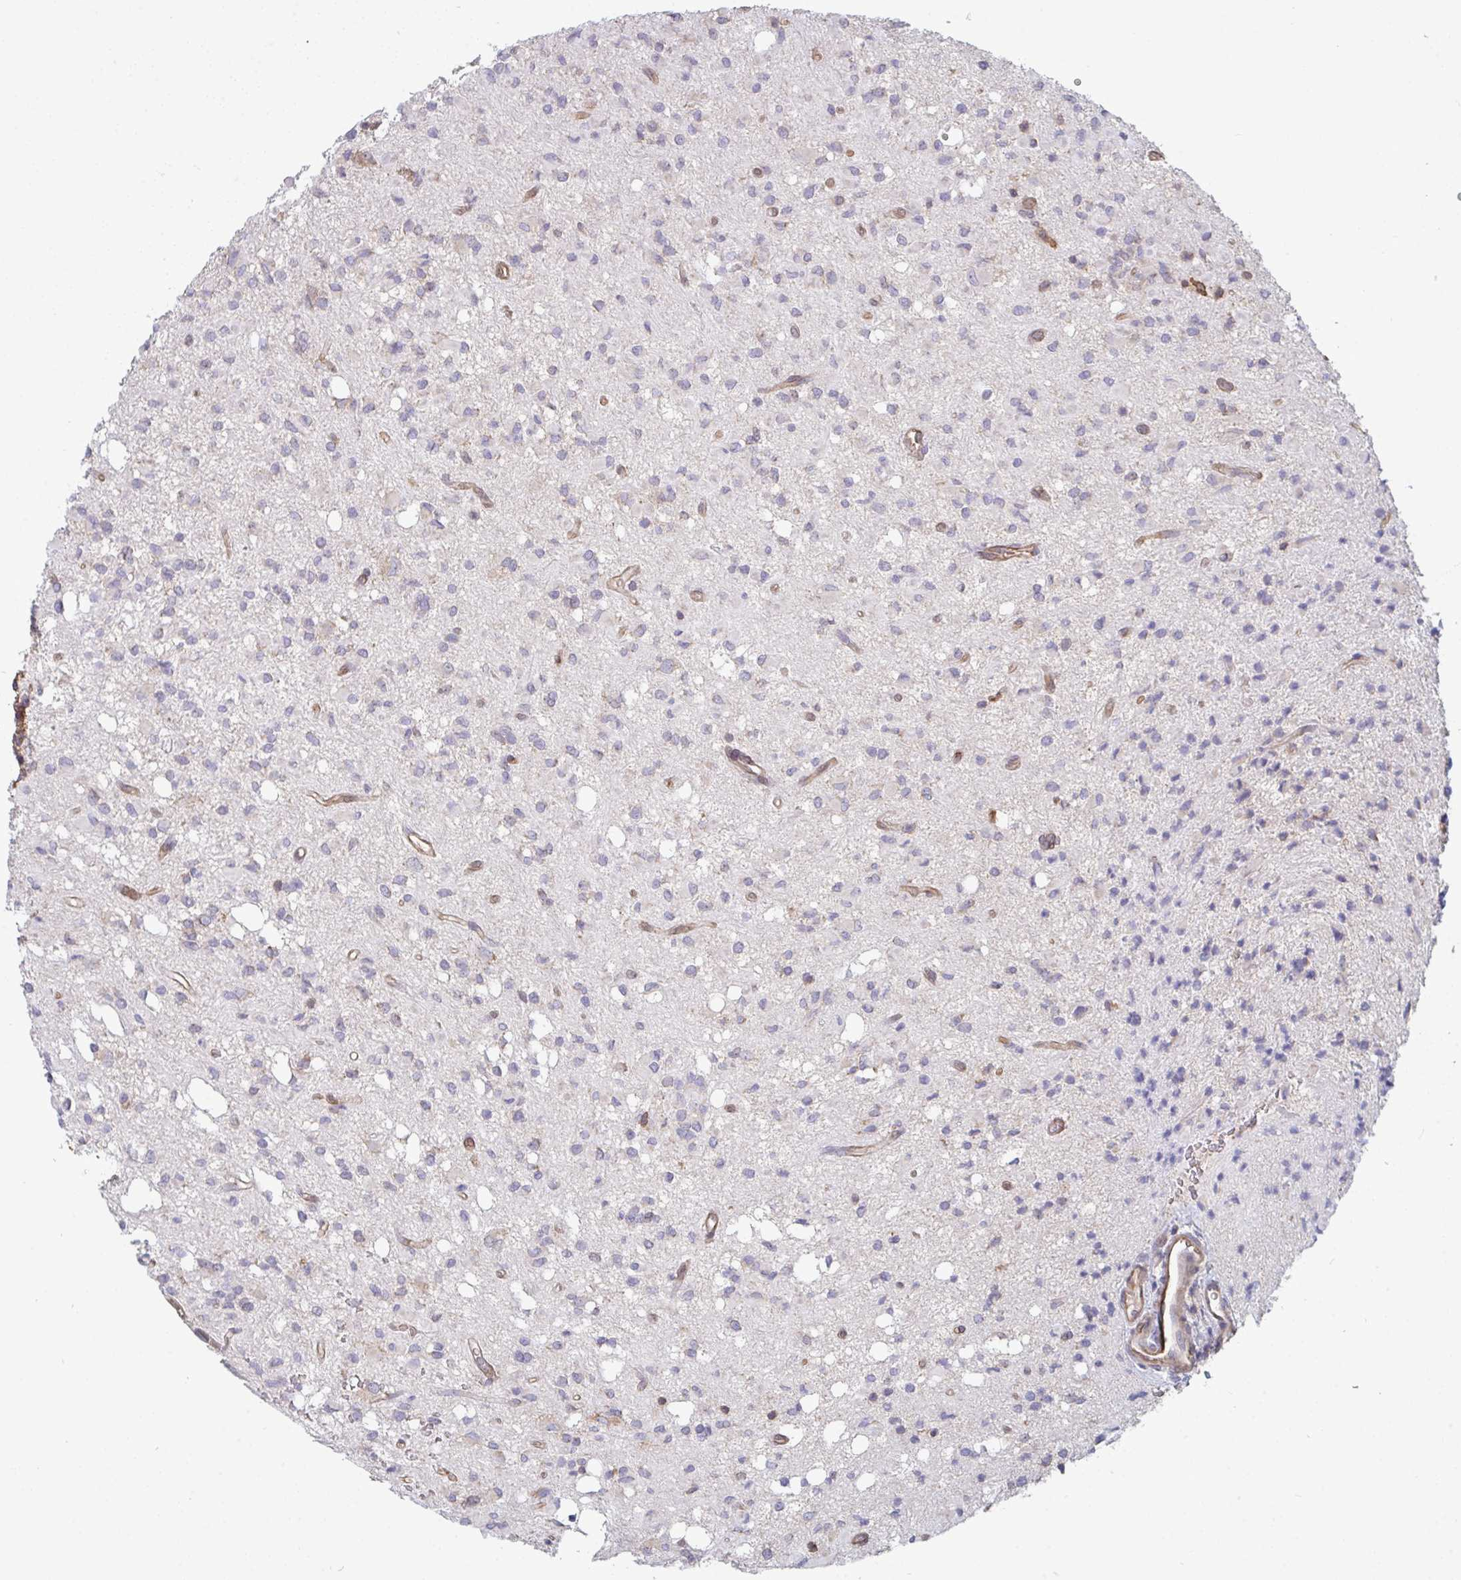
{"staining": {"intensity": "negative", "quantity": "none", "location": "none"}, "tissue": "glioma", "cell_type": "Tumor cells", "image_type": "cancer", "snomed": [{"axis": "morphology", "description": "Glioma, malignant, Low grade"}, {"axis": "topography", "description": "Brain"}], "caption": "This is an immunohistochemistry (IHC) photomicrograph of human glioma. There is no expression in tumor cells.", "gene": "ISCU", "patient": {"sex": "female", "age": 33}}